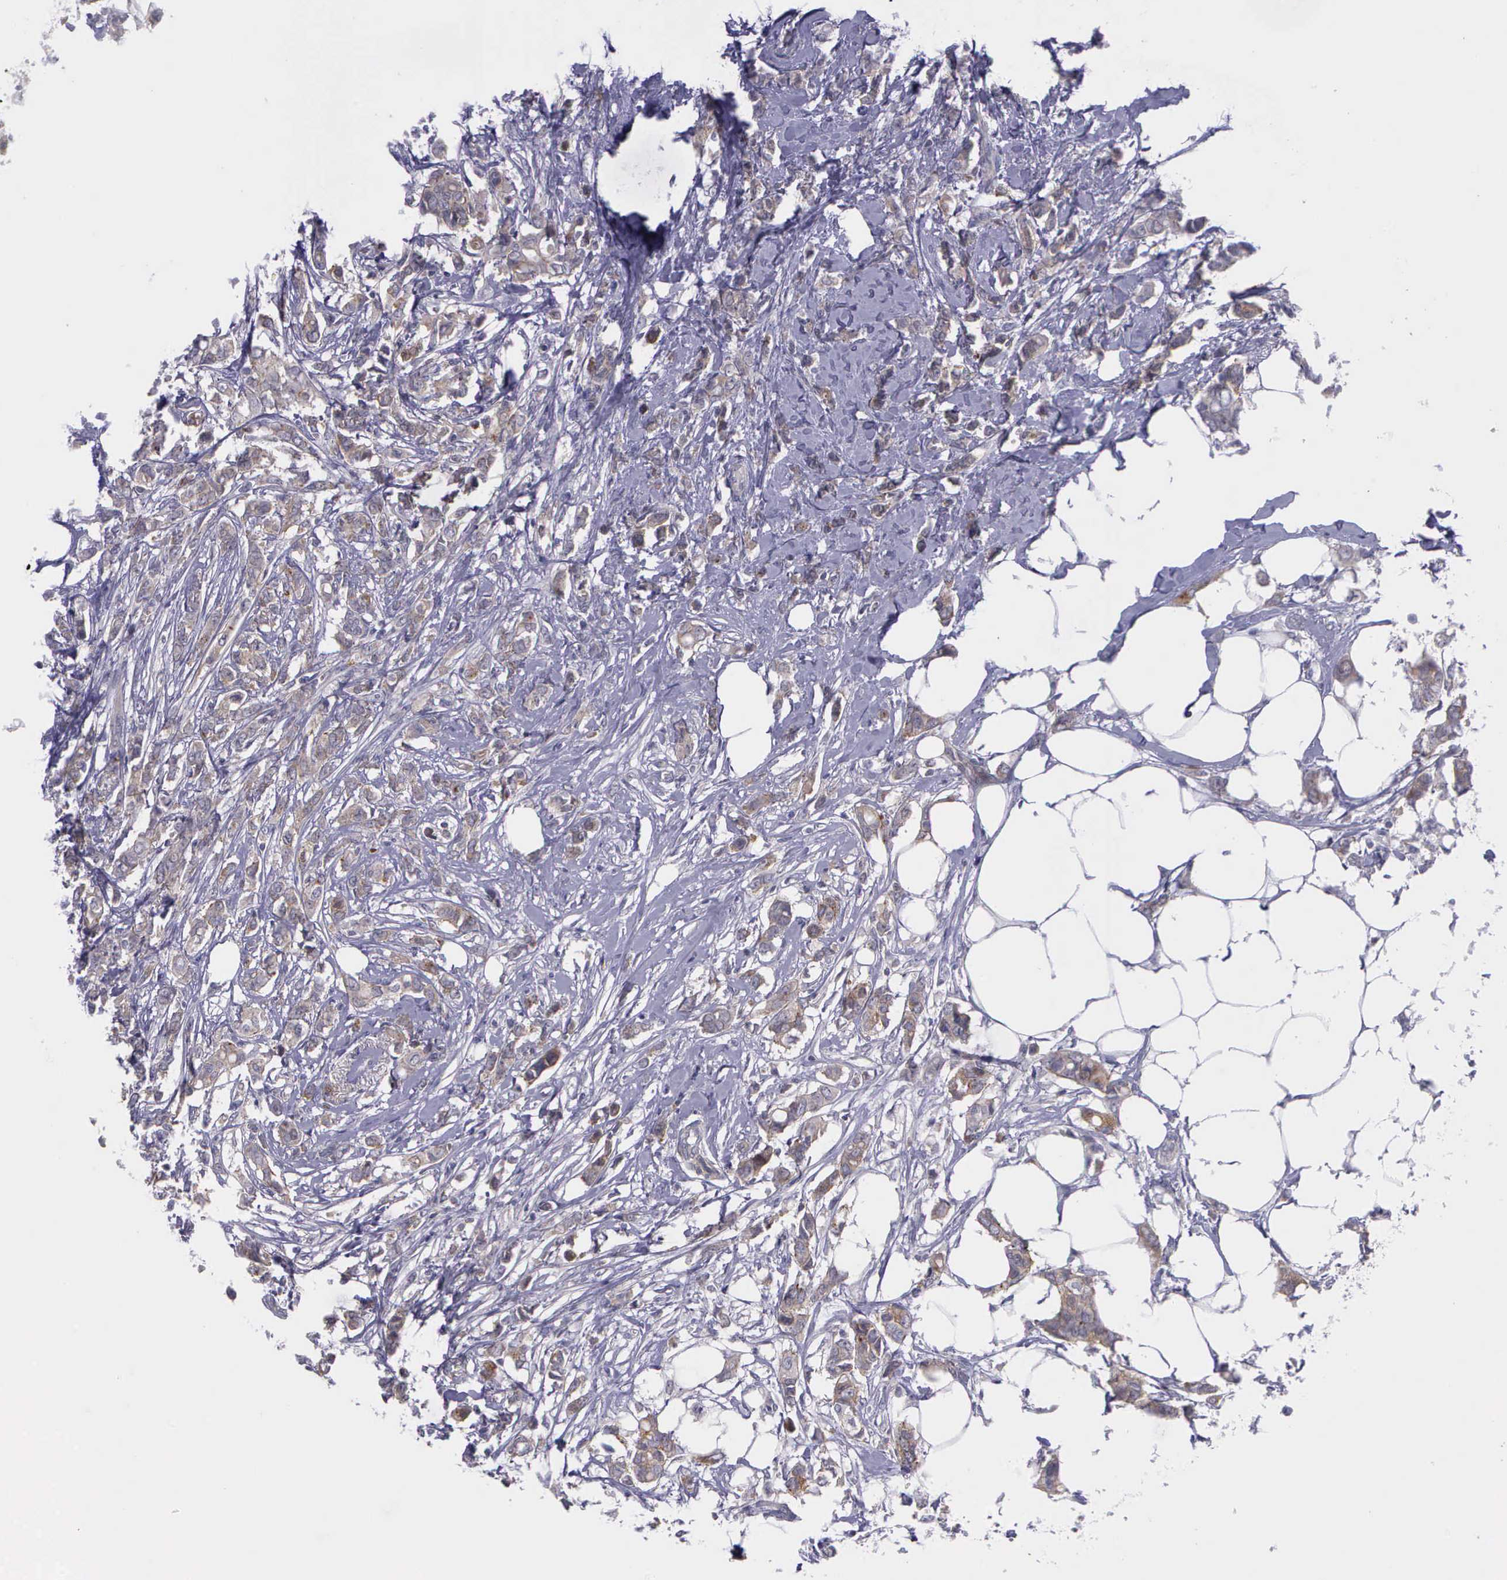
{"staining": {"intensity": "weak", "quantity": "25%-75%", "location": "cytoplasmic/membranous"}, "tissue": "breast cancer", "cell_type": "Tumor cells", "image_type": "cancer", "snomed": [{"axis": "morphology", "description": "Duct carcinoma"}, {"axis": "topography", "description": "Breast"}], "caption": "Protein expression analysis of human breast intraductal carcinoma reveals weak cytoplasmic/membranous positivity in approximately 25%-75% of tumor cells.", "gene": "MICAL3", "patient": {"sex": "female", "age": 84}}